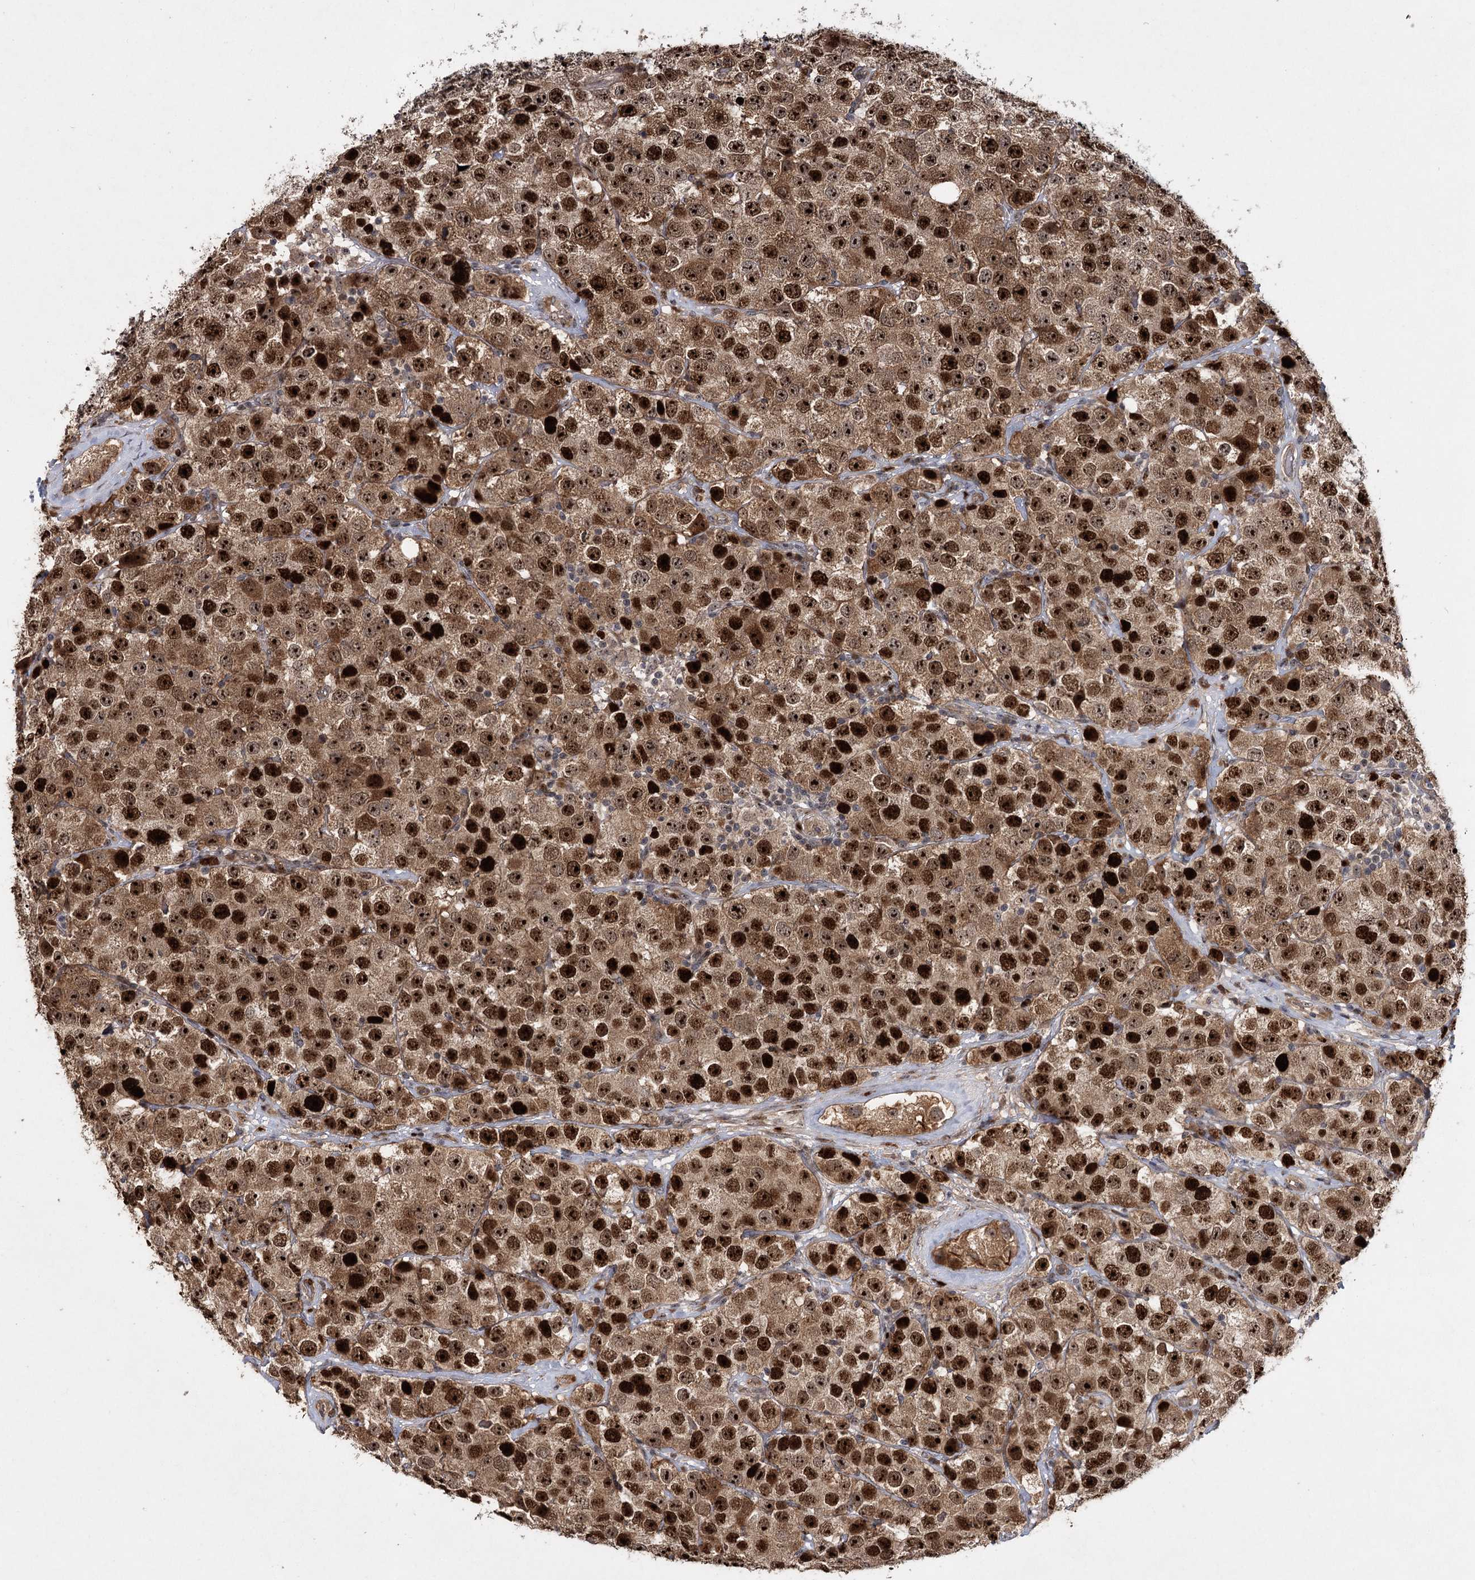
{"staining": {"intensity": "strong", "quantity": ">75%", "location": "cytoplasmic/membranous,nuclear"}, "tissue": "testis cancer", "cell_type": "Tumor cells", "image_type": "cancer", "snomed": [{"axis": "morphology", "description": "Seminoma, NOS"}, {"axis": "topography", "description": "Testis"}], "caption": "Immunohistochemical staining of testis seminoma shows high levels of strong cytoplasmic/membranous and nuclear staining in approximately >75% of tumor cells.", "gene": "PIK3C2A", "patient": {"sex": "male", "age": 28}}